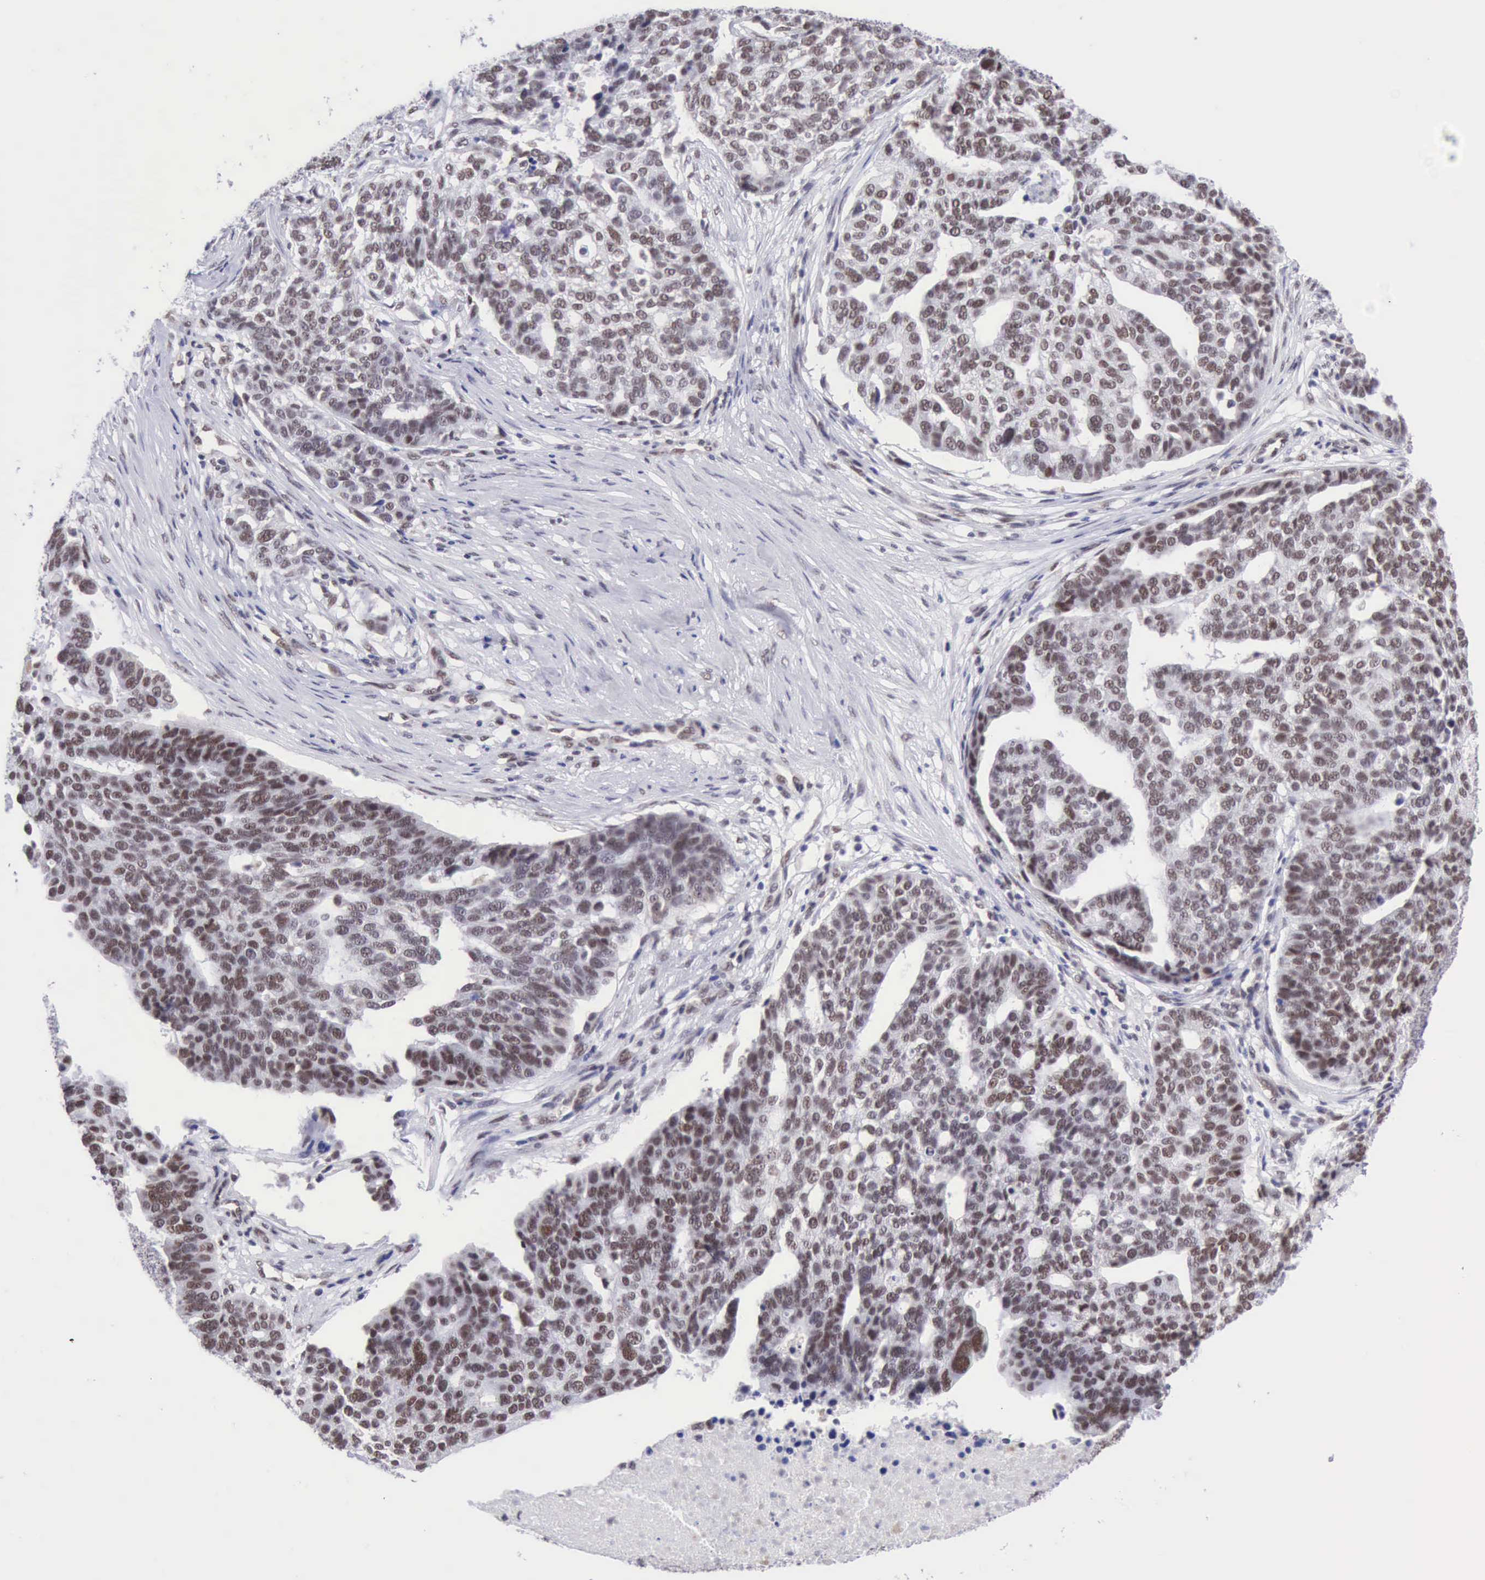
{"staining": {"intensity": "weak", "quantity": ">75%", "location": "nuclear"}, "tissue": "ovarian cancer", "cell_type": "Tumor cells", "image_type": "cancer", "snomed": [{"axis": "morphology", "description": "Cystadenocarcinoma, serous, NOS"}, {"axis": "topography", "description": "Ovary"}], "caption": "Protein staining reveals weak nuclear staining in approximately >75% of tumor cells in ovarian cancer (serous cystadenocarcinoma).", "gene": "ERCC4", "patient": {"sex": "female", "age": 59}}